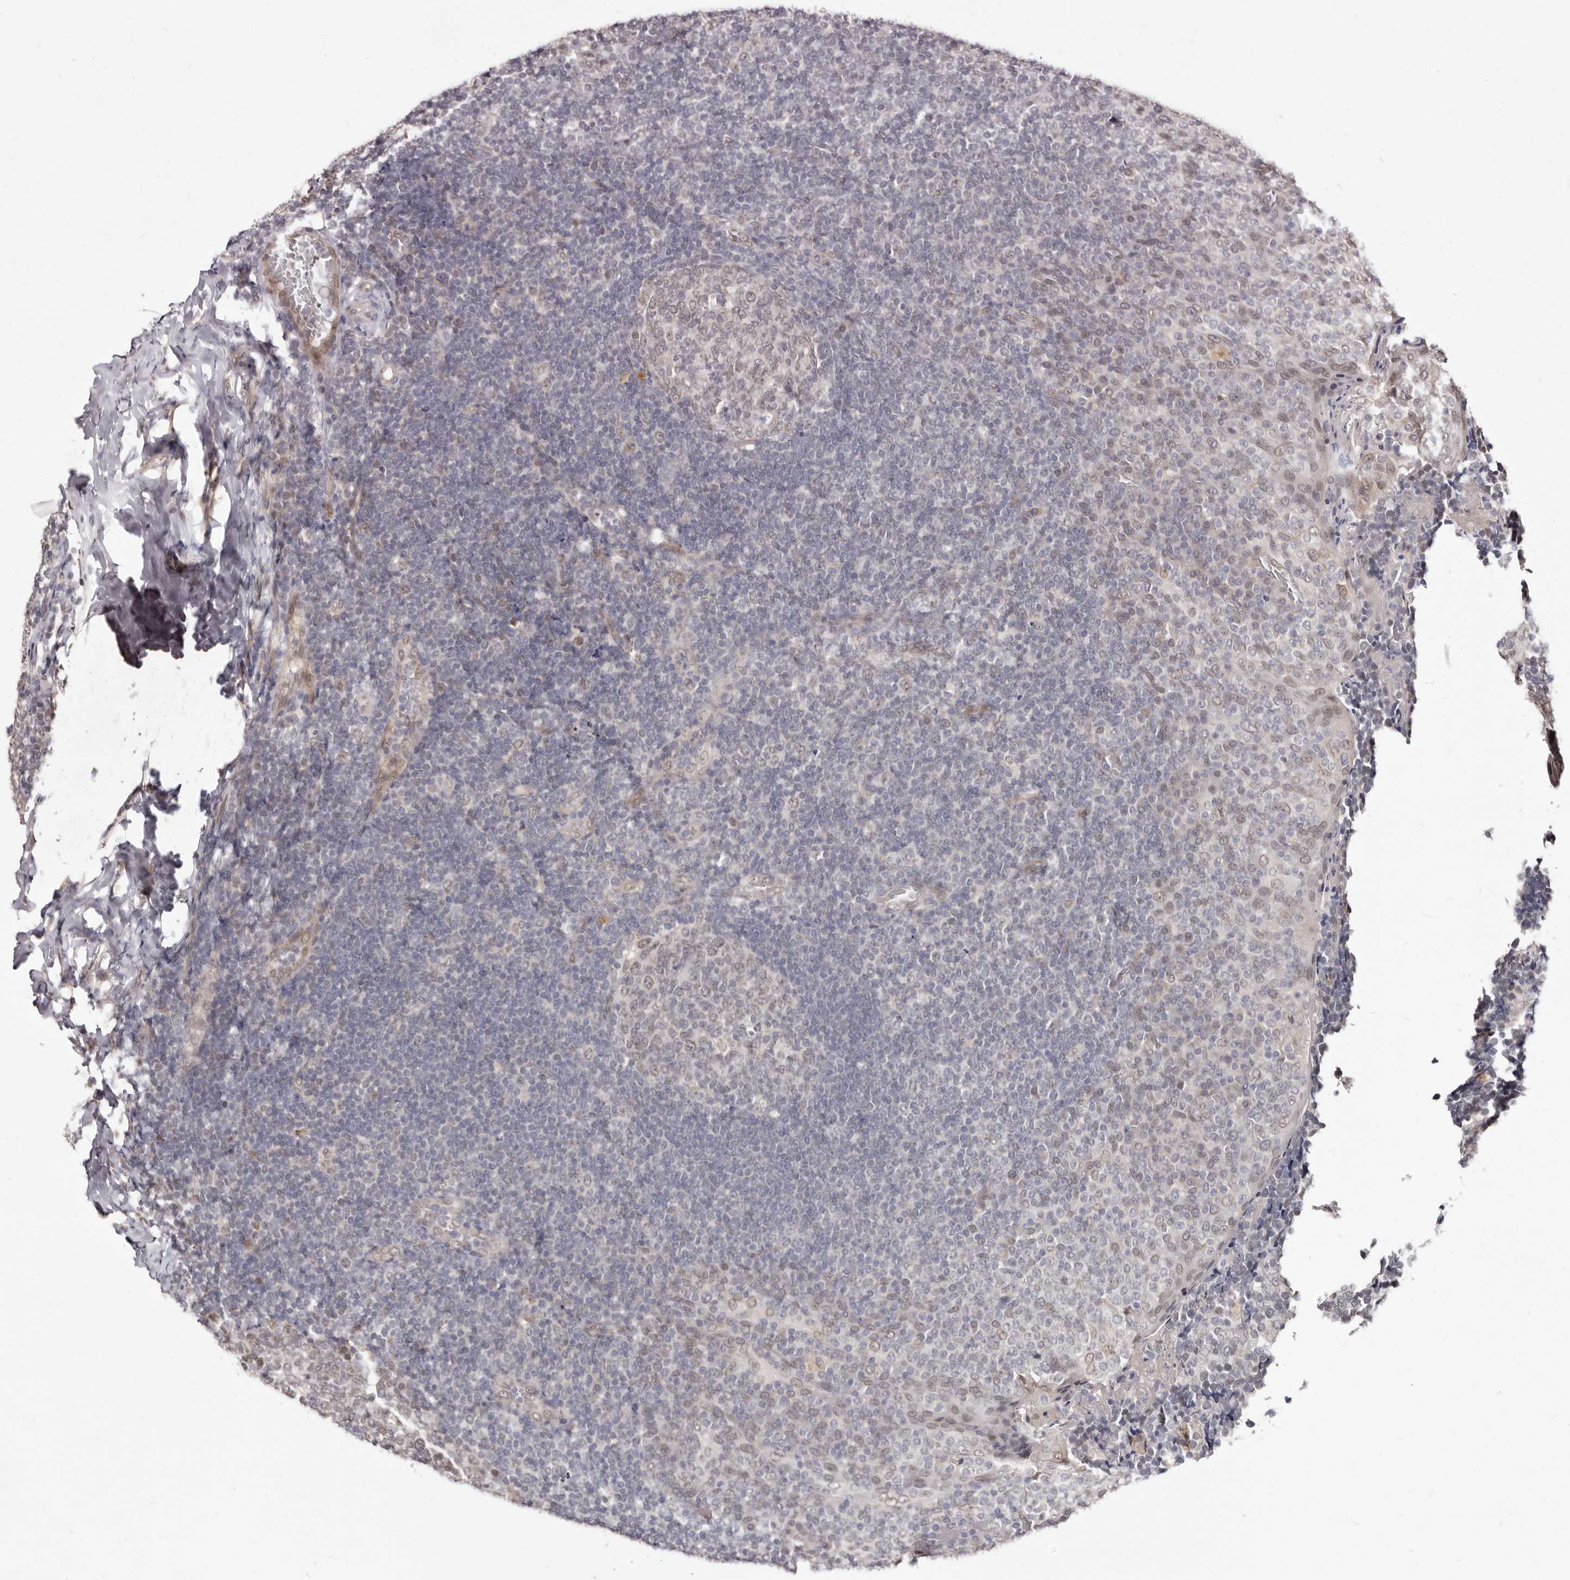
{"staining": {"intensity": "weak", "quantity": "<25%", "location": "nuclear"}, "tissue": "tonsil", "cell_type": "Germinal center cells", "image_type": "normal", "snomed": [{"axis": "morphology", "description": "Normal tissue, NOS"}, {"axis": "topography", "description": "Tonsil"}], "caption": "An IHC photomicrograph of unremarkable tonsil is shown. There is no staining in germinal center cells of tonsil. (Brightfield microscopy of DAB (3,3'-diaminobenzidine) immunohistochemistry at high magnification).", "gene": "LCORL", "patient": {"sex": "female", "age": 19}}